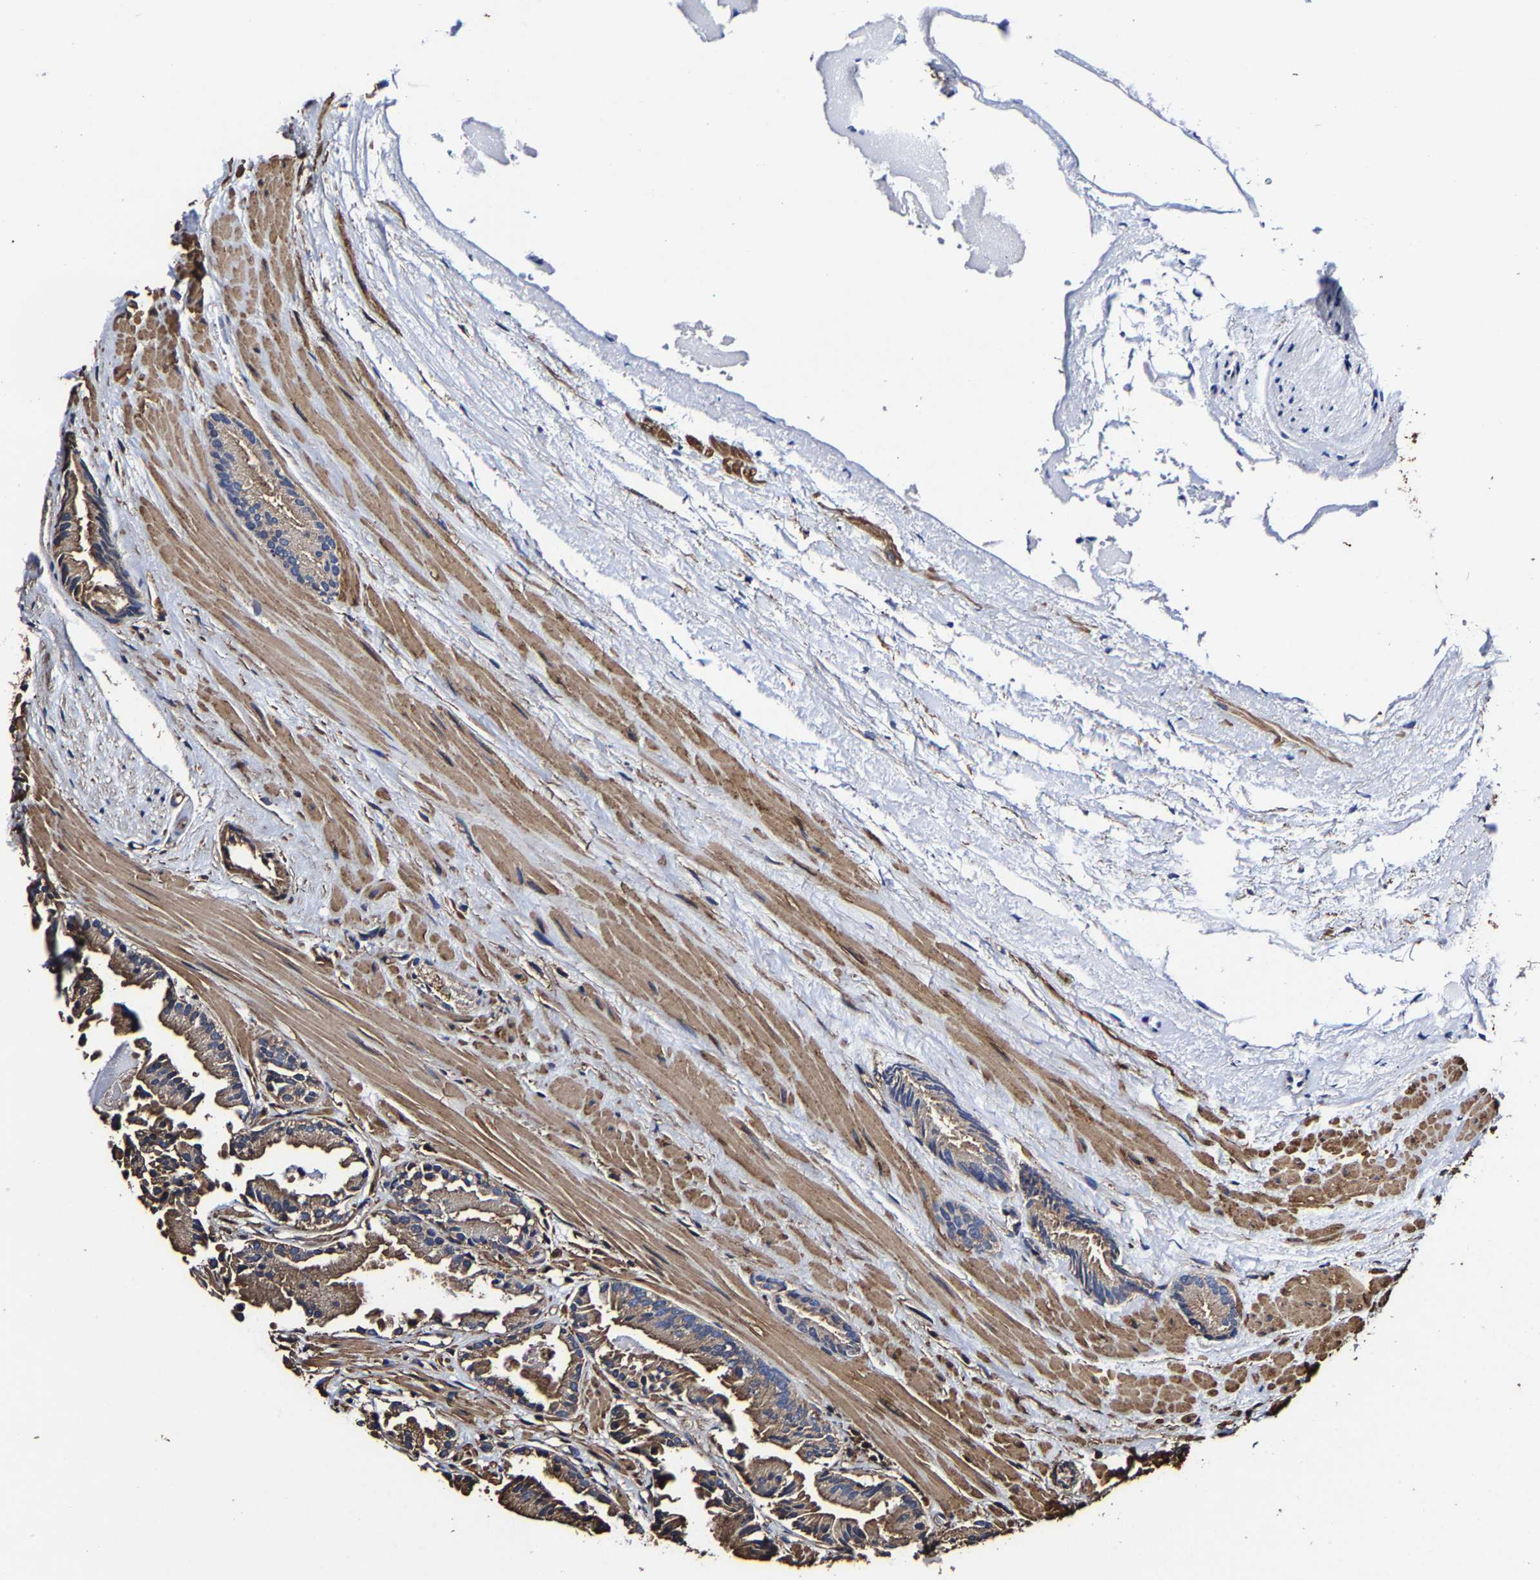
{"staining": {"intensity": "weak", "quantity": ">75%", "location": "cytoplasmic/membranous"}, "tissue": "prostate cancer", "cell_type": "Tumor cells", "image_type": "cancer", "snomed": [{"axis": "morphology", "description": "Adenocarcinoma, Low grade"}, {"axis": "topography", "description": "Prostate"}], "caption": "About >75% of tumor cells in human adenocarcinoma (low-grade) (prostate) demonstrate weak cytoplasmic/membranous protein positivity as visualized by brown immunohistochemical staining.", "gene": "SSH3", "patient": {"sex": "male", "age": 51}}